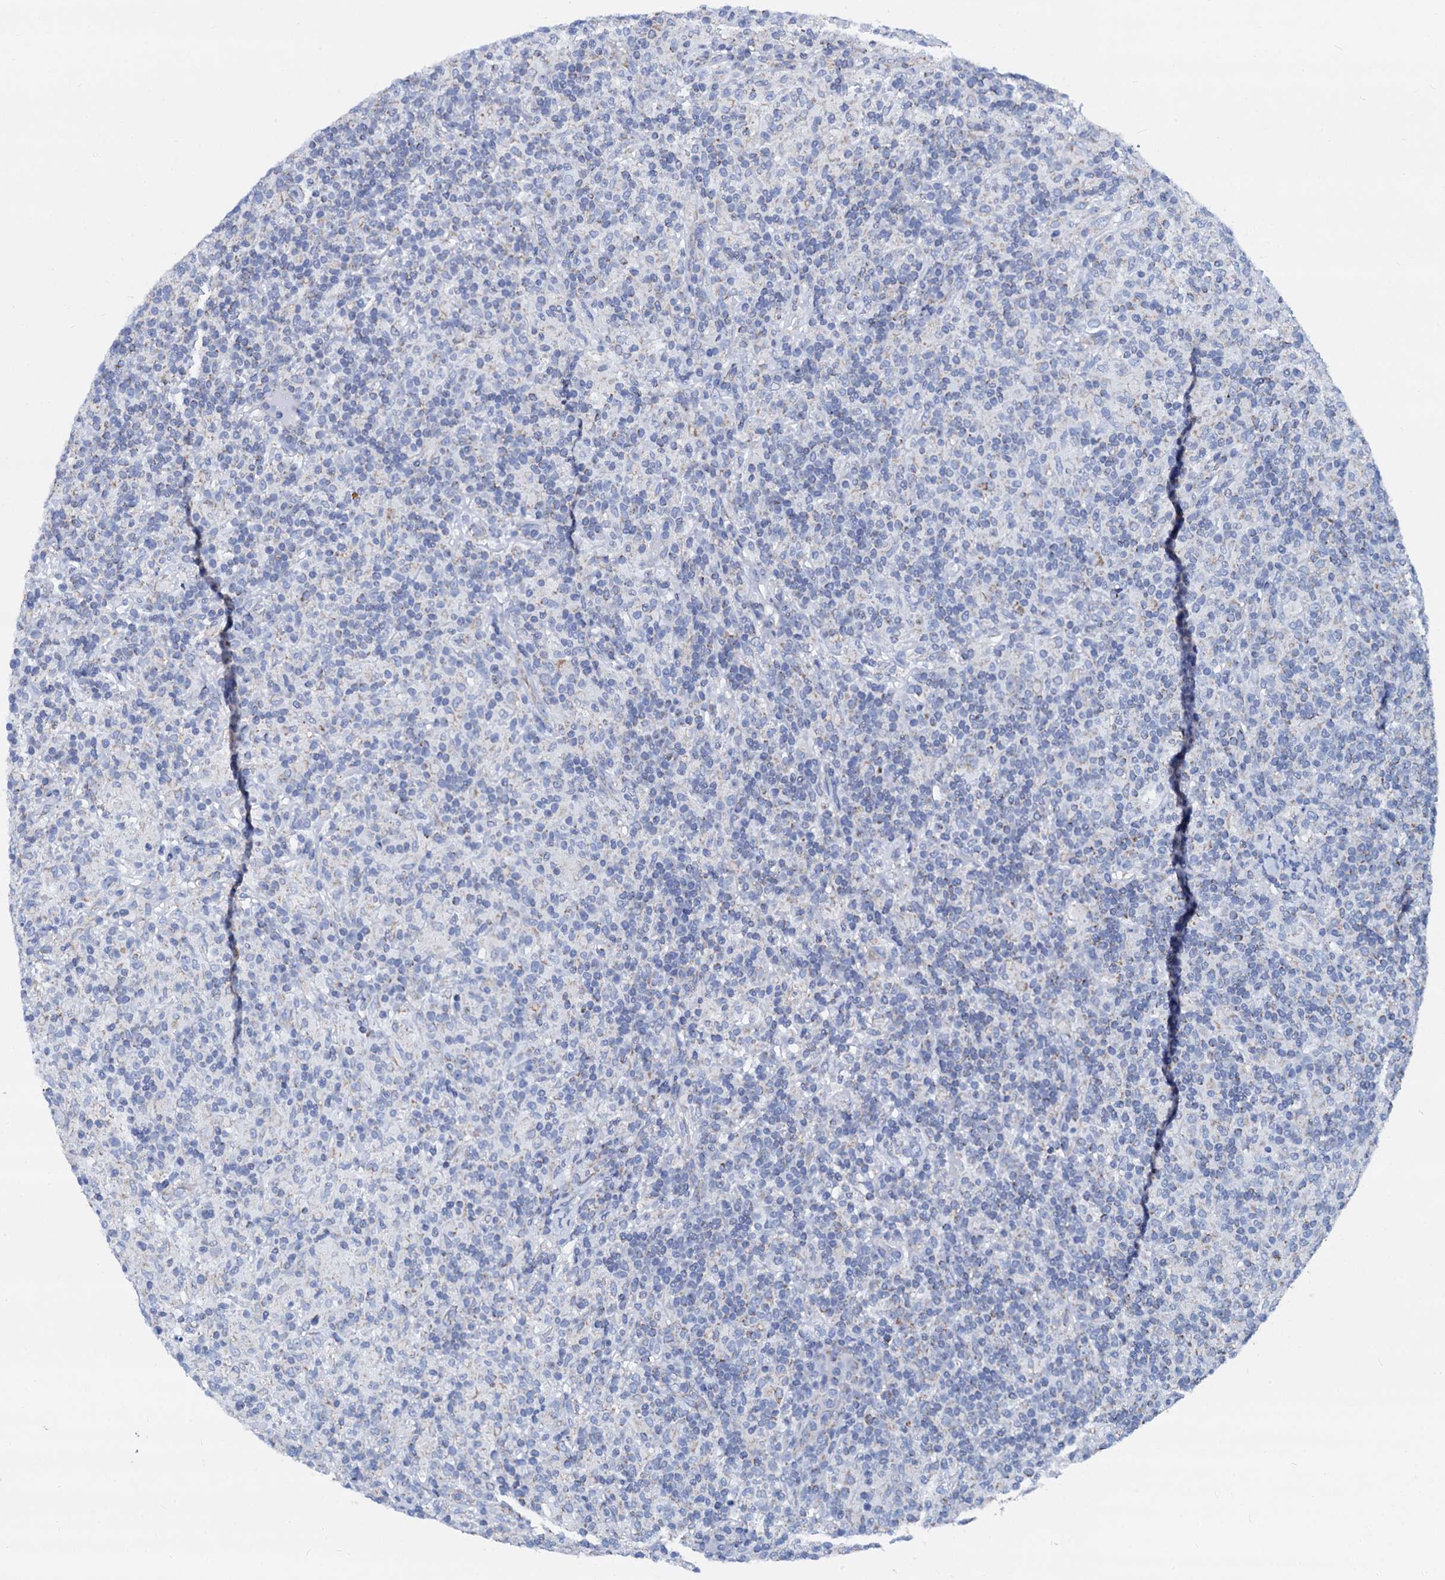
{"staining": {"intensity": "negative", "quantity": "none", "location": "none"}, "tissue": "lymphoma", "cell_type": "Tumor cells", "image_type": "cancer", "snomed": [{"axis": "morphology", "description": "Hodgkin's disease, NOS"}, {"axis": "topography", "description": "Lymph node"}], "caption": "This is an immunohistochemistry micrograph of human Hodgkin's disease. There is no expression in tumor cells.", "gene": "SLC37A4", "patient": {"sex": "male", "age": 70}}